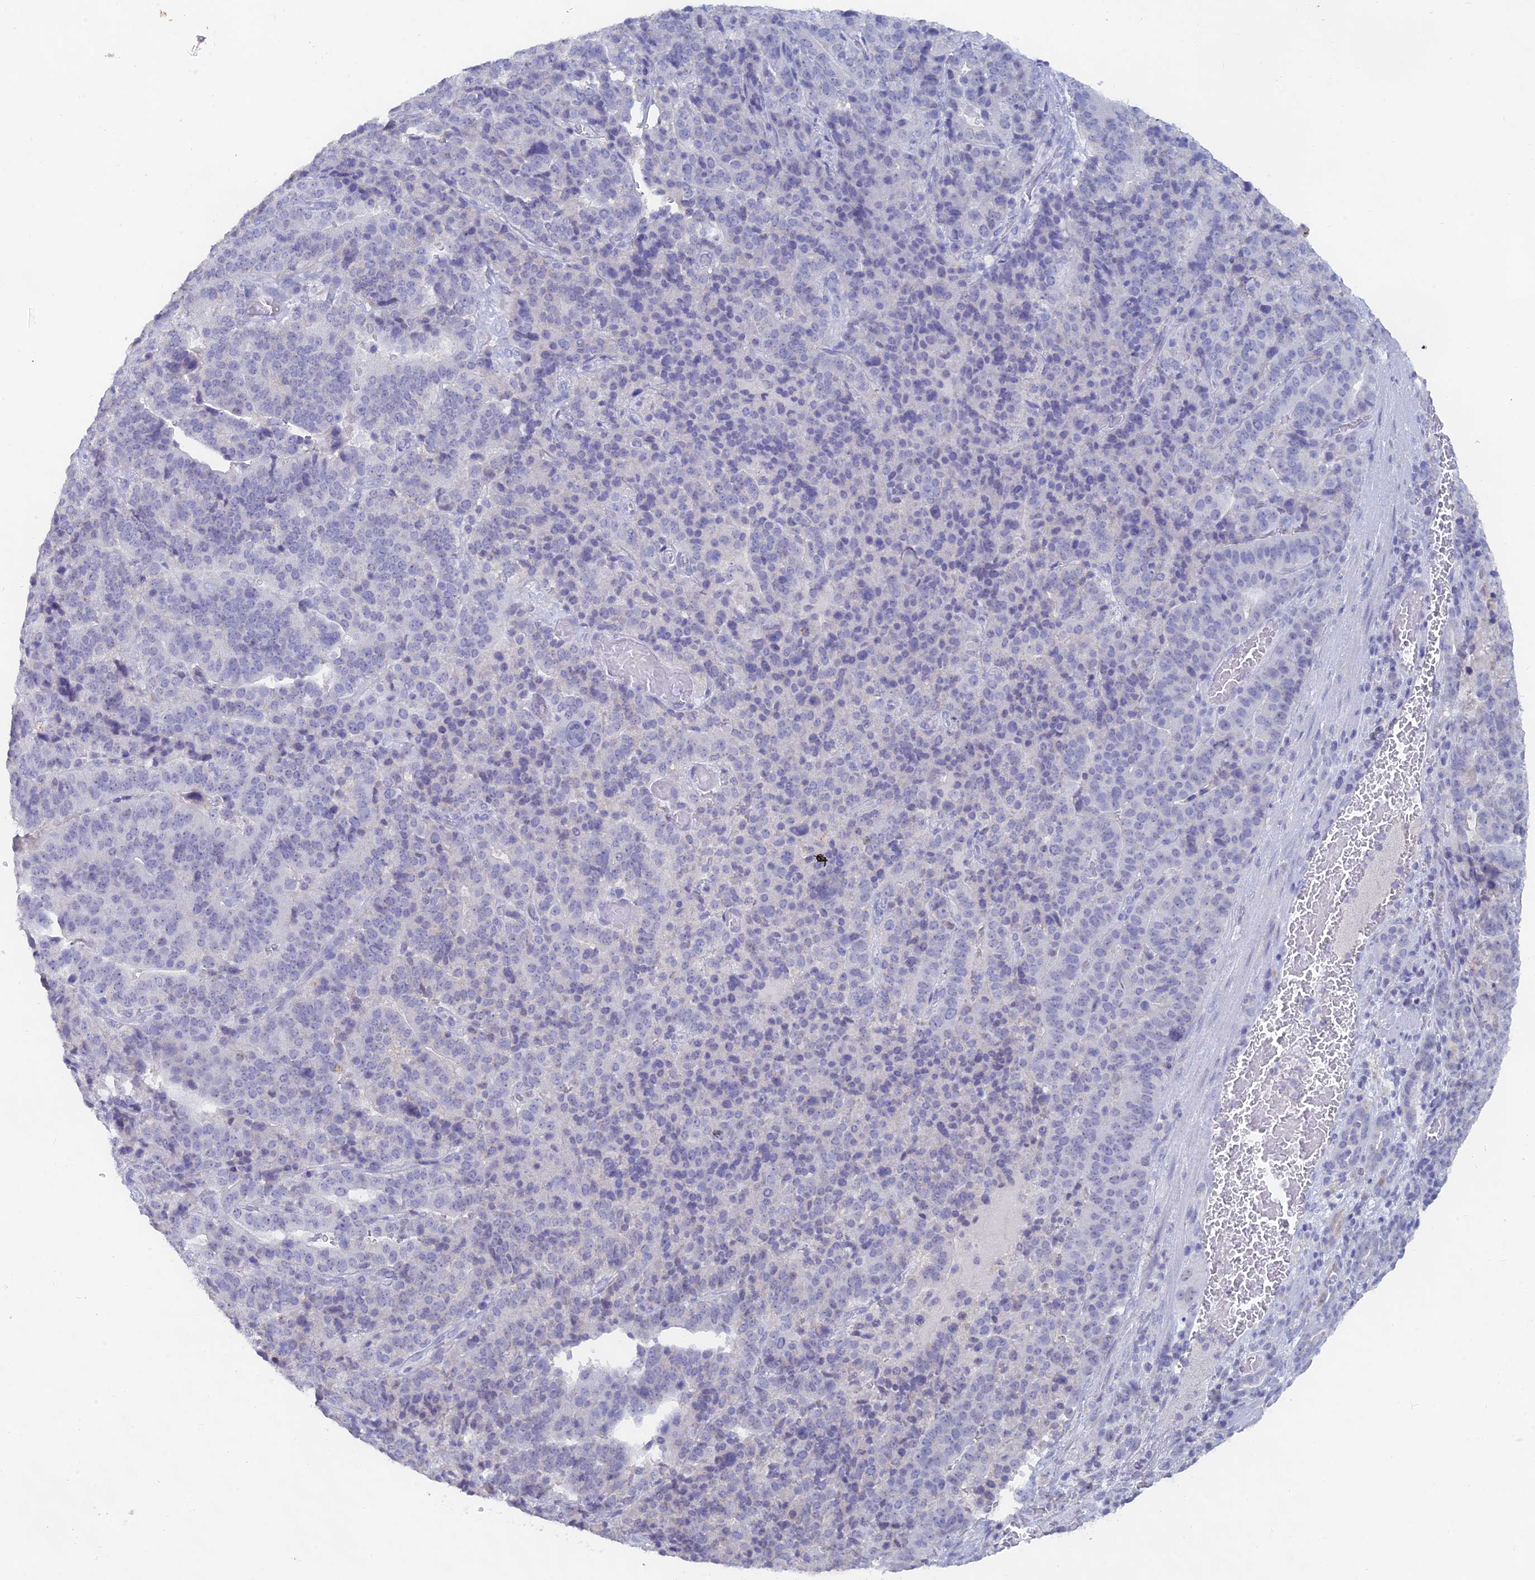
{"staining": {"intensity": "negative", "quantity": "none", "location": "none"}, "tissue": "stomach cancer", "cell_type": "Tumor cells", "image_type": "cancer", "snomed": [{"axis": "morphology", "description": "Adenocarcinoma, NOS"}, {"axis": "topography", "description": "Stomach"}], "caption": "Micrograph shows no significant protein expression in tumor cells of adenocarcinoma (stomach). The staining was performed using DAB (3,3'-diaminobenzidine) to visualize the protein expression in brown, while the nuclei were stained in blue with hematoxylin (Magnification: 20x).", "gene": "LRIF1", "patient": {"sex": "male", "age": 48}}